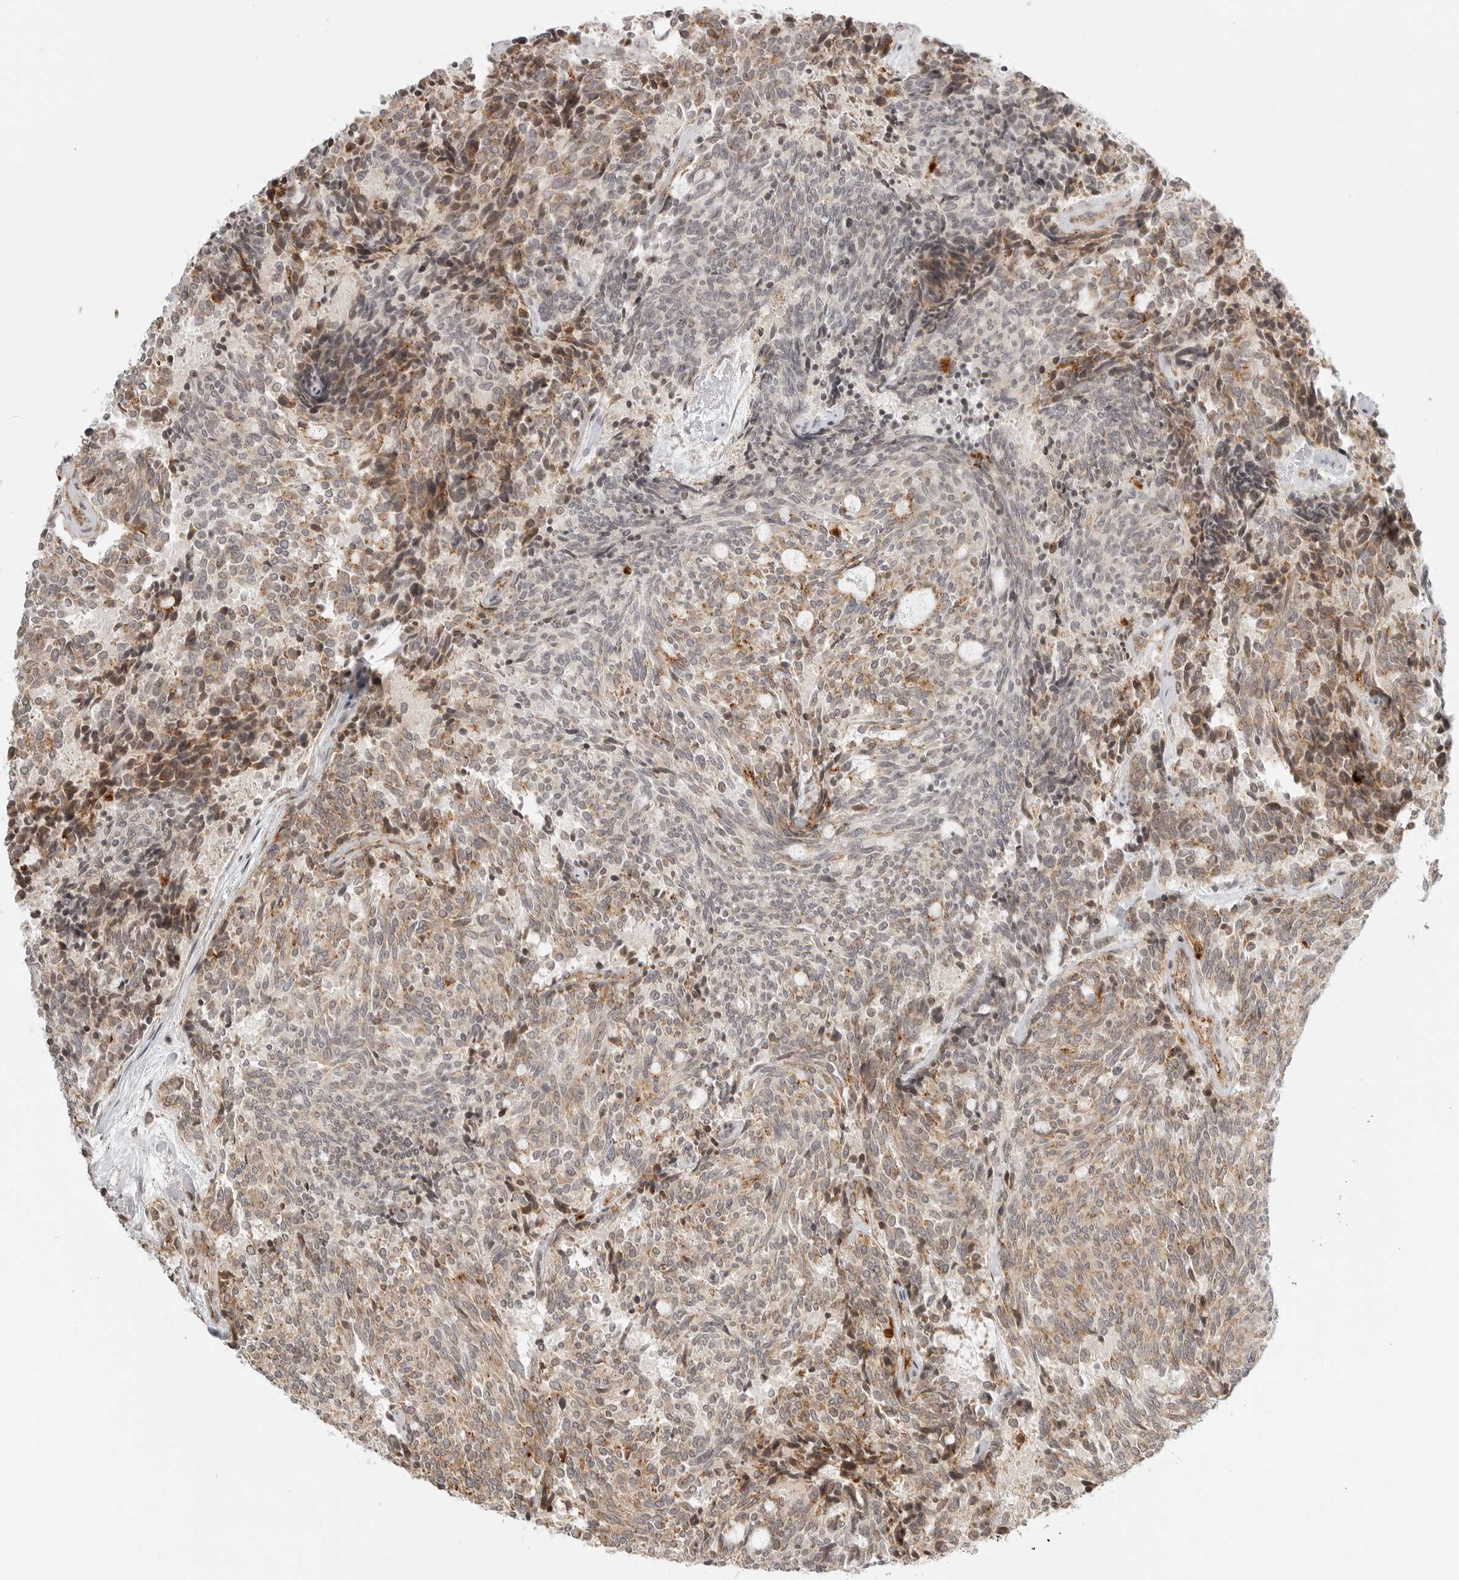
{"staining": {"intensity": "moderate", "quantity": ">75%", "location": "cytoplasmic/membranous"}, "tissue": "carcinoid", "cell_type": "Tumor cells", "image_type": "cancer", "snomed": [{"axis": "morphology", "description": "Carcinoid, malignant, NOS"}, {"axis": "topography", "description": "Pancreas"}], "caption": "Protein staining by immunohistochemistry displays moderate cytoplasmic/membranous positivity in approximately >75% of tumor cells in malignant carcinoid. The staining was performed using DAB (3,3'-diaminobenzidine) to visualize the protein expression in brown, while the nuclei were stained in blue with hematoxylin (Magnification: 20x).", "gene": "IDUA", "patient": {"sex": "female", "age": 54}}